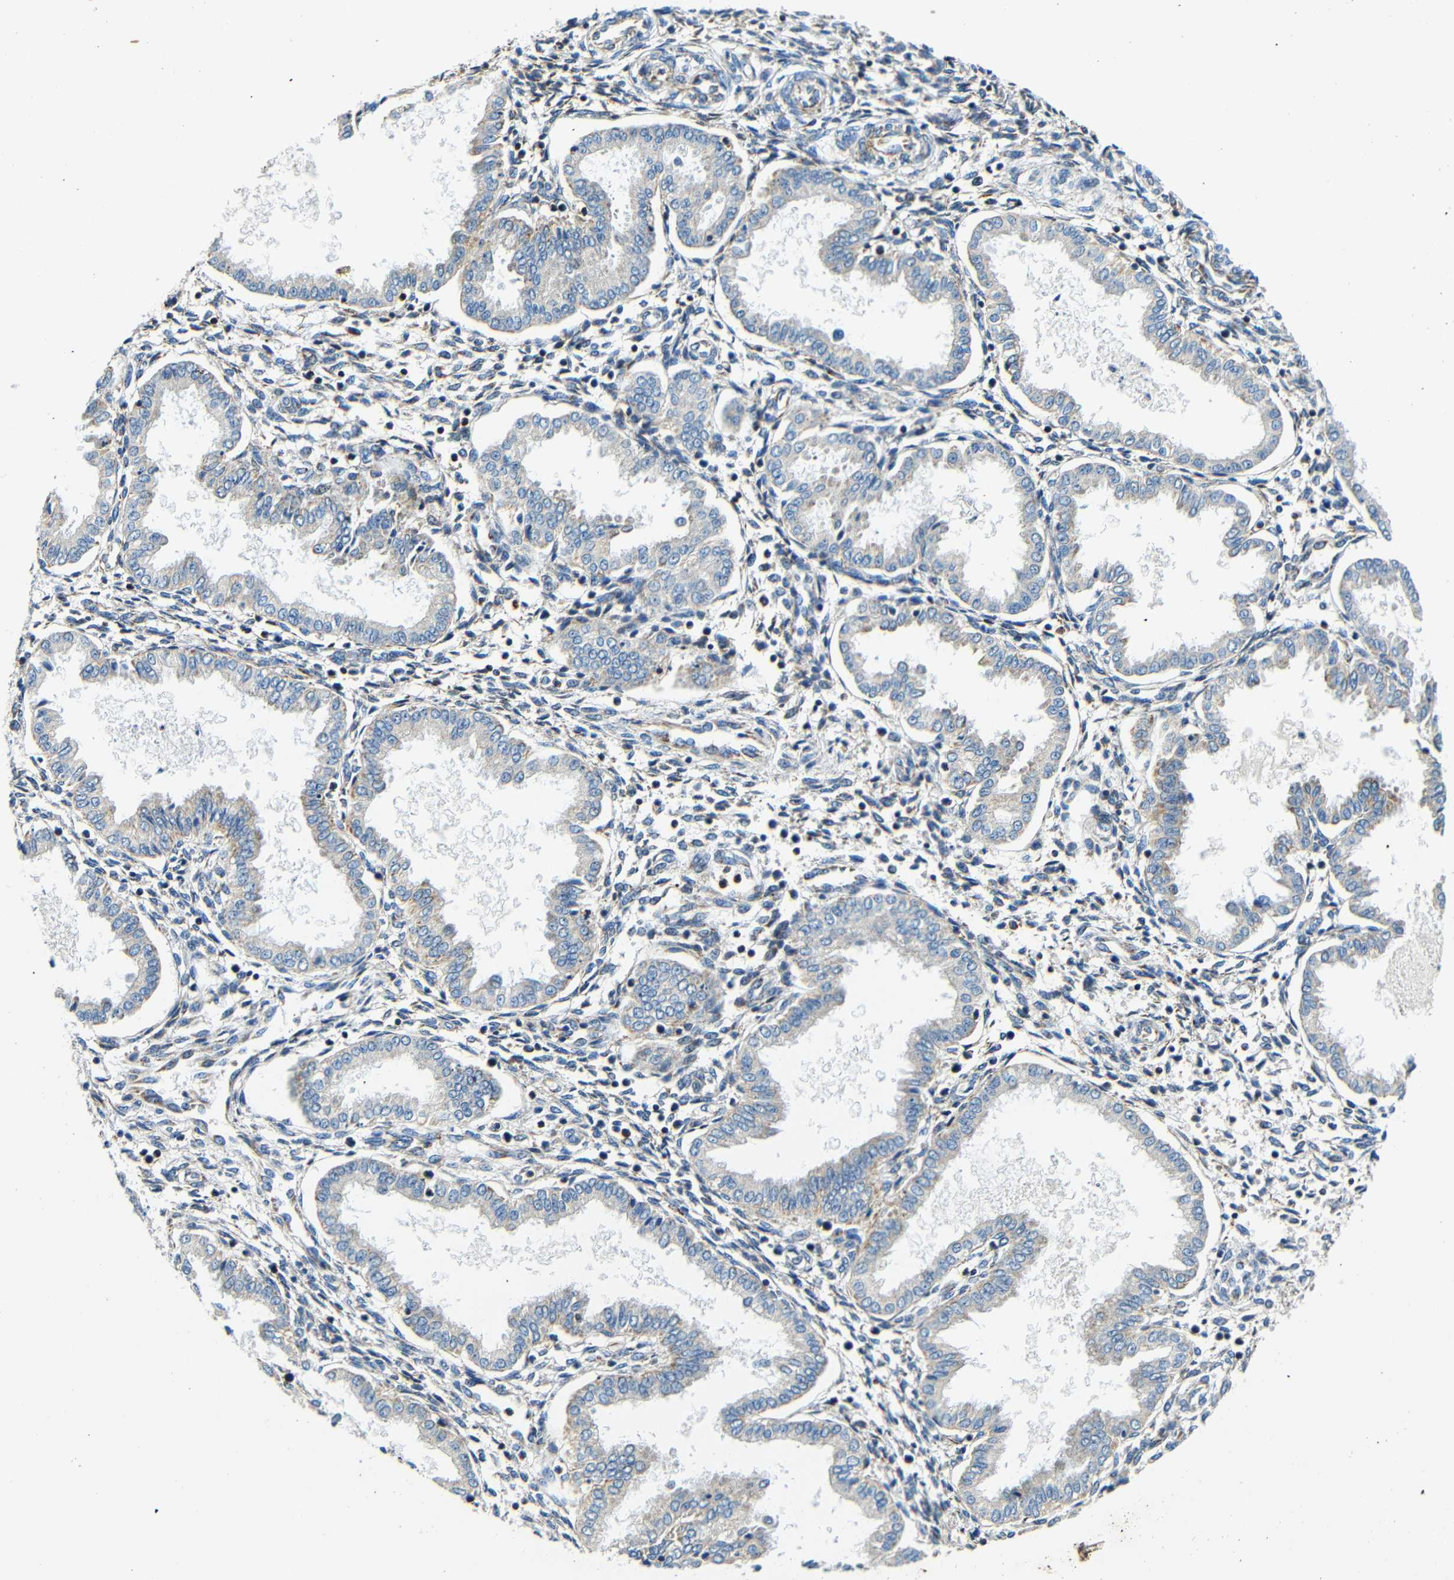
{"staining": {"intensity": "moderate", "quantity": "<25%", "location": "cytoplasmic/membranous"}, "tissue": "endometrium", "cell_type": "Cells in endometrial stroma", "image_type": "normal", "snomed": [{"axis": "morphology", "description": "Normal tissue, NOS"}, {"axis": "topography", "description": "Endometrium"}], "caption": "Endometrium stained with IHC shows moderate cytoplasmic/membranous staining in approximately <25% of cells in endometrial stroma. (IHC, brightfield microscopy, high magnification).", "gene": "GALNT18", "patient": {"sex": "female", "age": 33}}